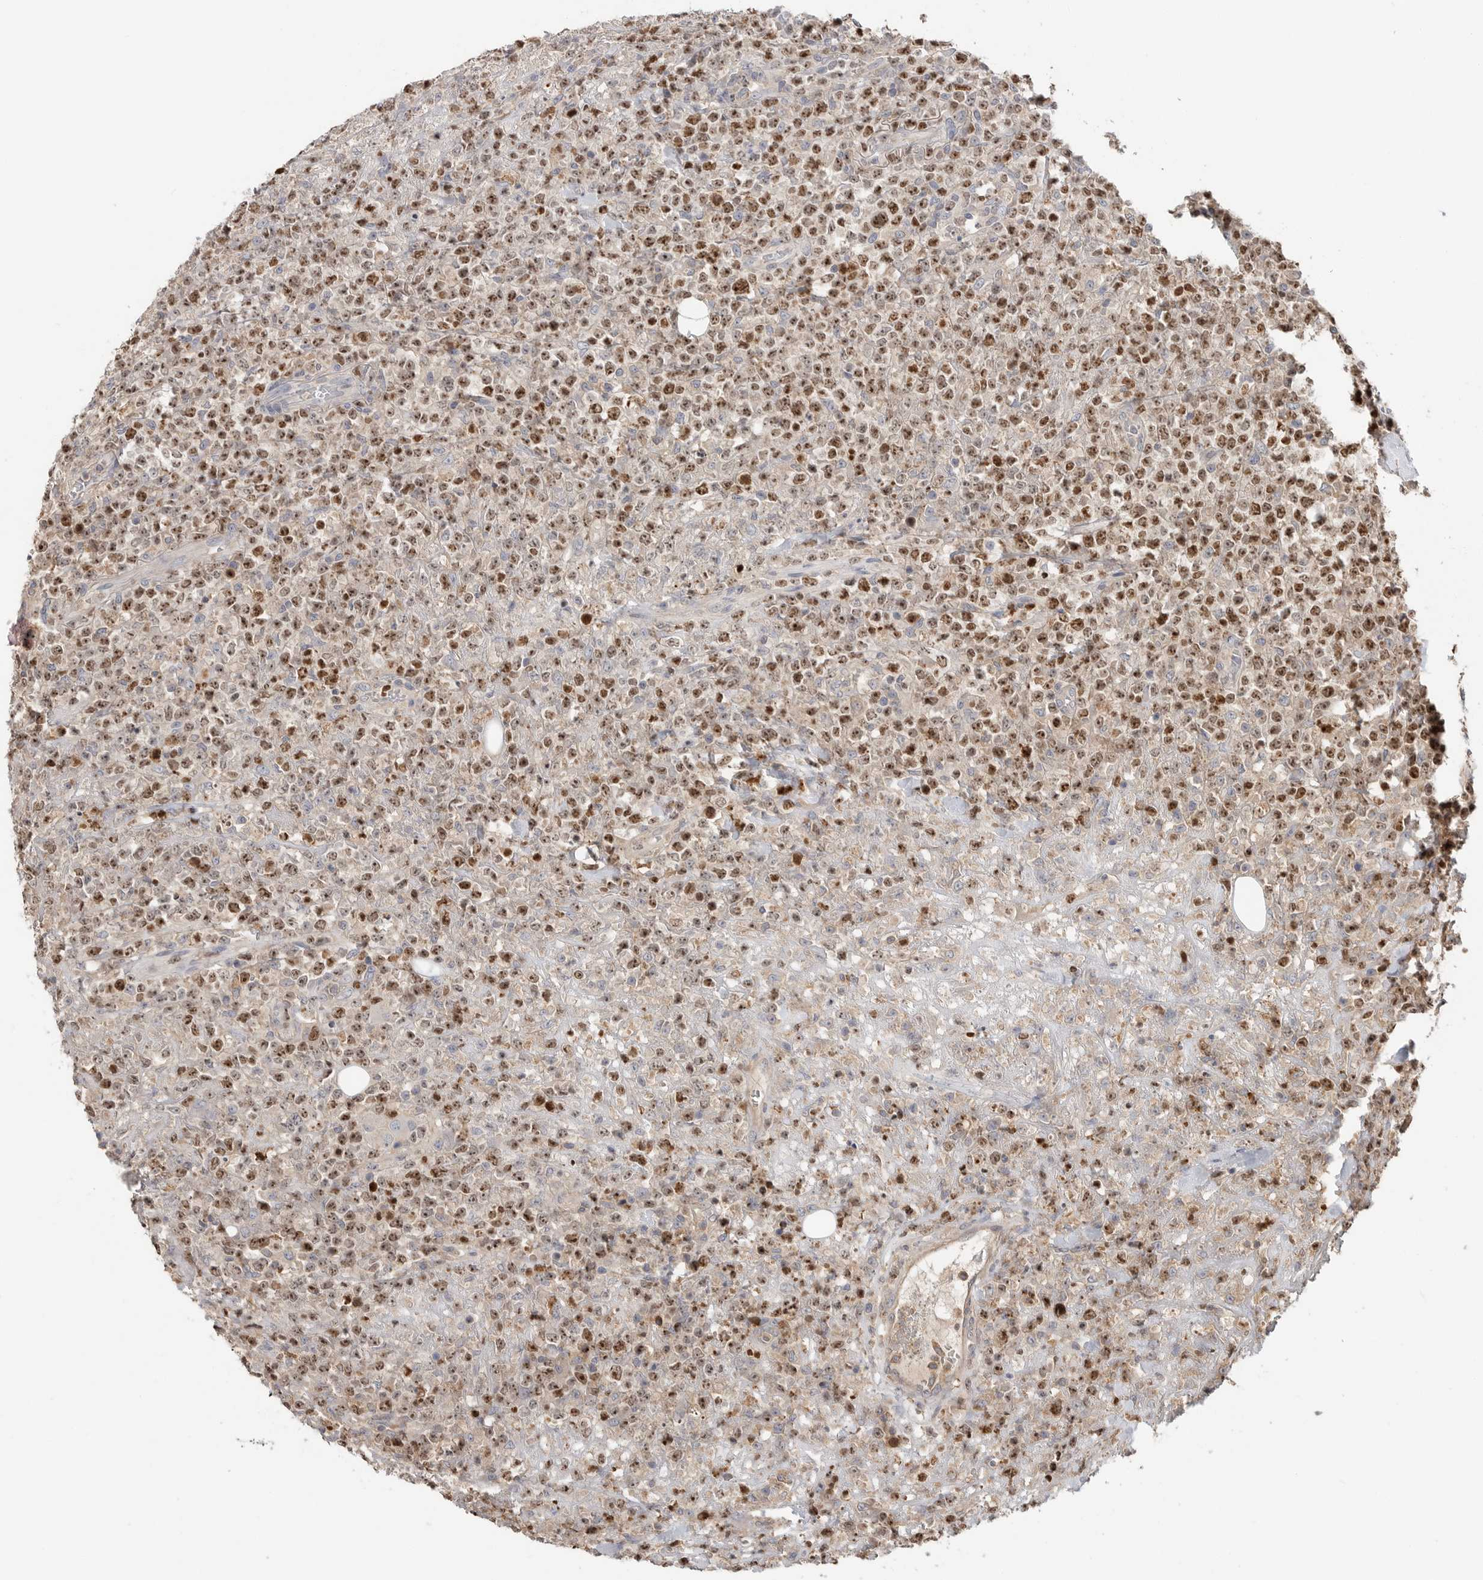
{"staining": {"intensity": "moderate", "quantity": ">75%", "location": "nuclear"}, "tissue": "lymphoma", "cell_type": "Tumor cells", "image_type": "cancer", "snomed": [{"axis": "morphology", "description": "Malignant lymphoma, non-Hodgkin's type, High grade"}, {"axis": "topography", "description": "Colon"}], "caption": "Immunohistochemistry photomicrograph of neoplastic tissue: human high-grade malignant lymphoma, non-Hodgkin's type stained using immunohistochemistry demonstrates medium levels of moderate protein expression localized specifically in the nuclear of tumor cells, appearing as a nuclear brown color.", "gene": "TOP2A", "patient": {"sex": "female", "age": 53}}